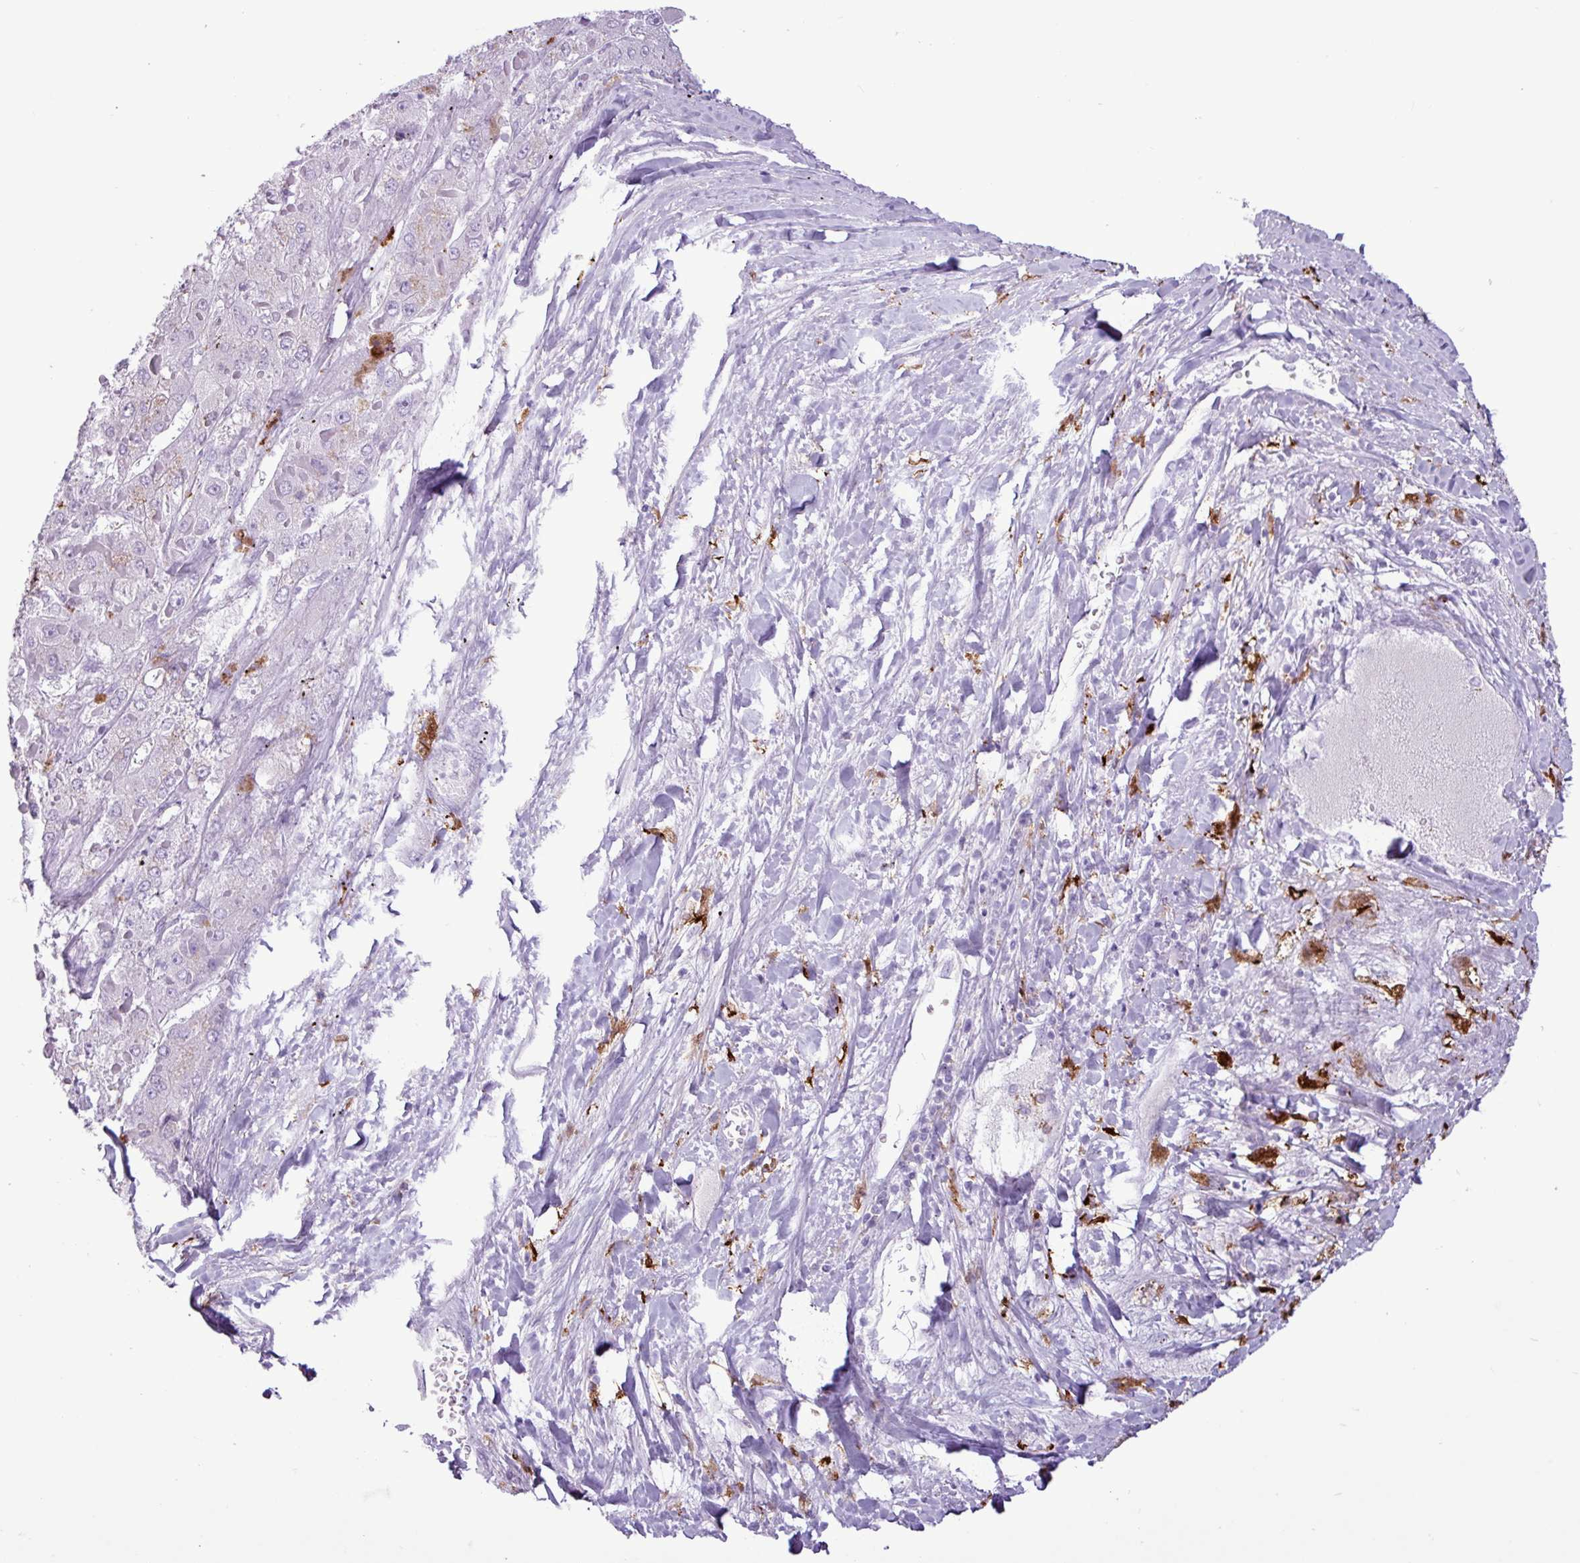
{"staining": {"intensity": "negative", "quantity": "none", "location": "none"}, "tissue": "liver cancer", "cell_type": "Tumor cells", "image_type": "cancer", "snomed": [{"axis": "morphology", "description": "Carcinoma, Hepatocellular, NOS"}, {"axis": "topography", "description": "Liver"}], "caption": "Immunohistochemistry (IHC) of human liver cancer (hepatocellular carcinoma) shows no positivity in tumor cells. Brightfield microscopy of IHC stained with DAB (3,3'-diaminobenzidine) (brown) and hematoxylin (blue), captured at high magnification.", "gene": "TMEM200C", "patient": {"sex": "female", "age": 73}}